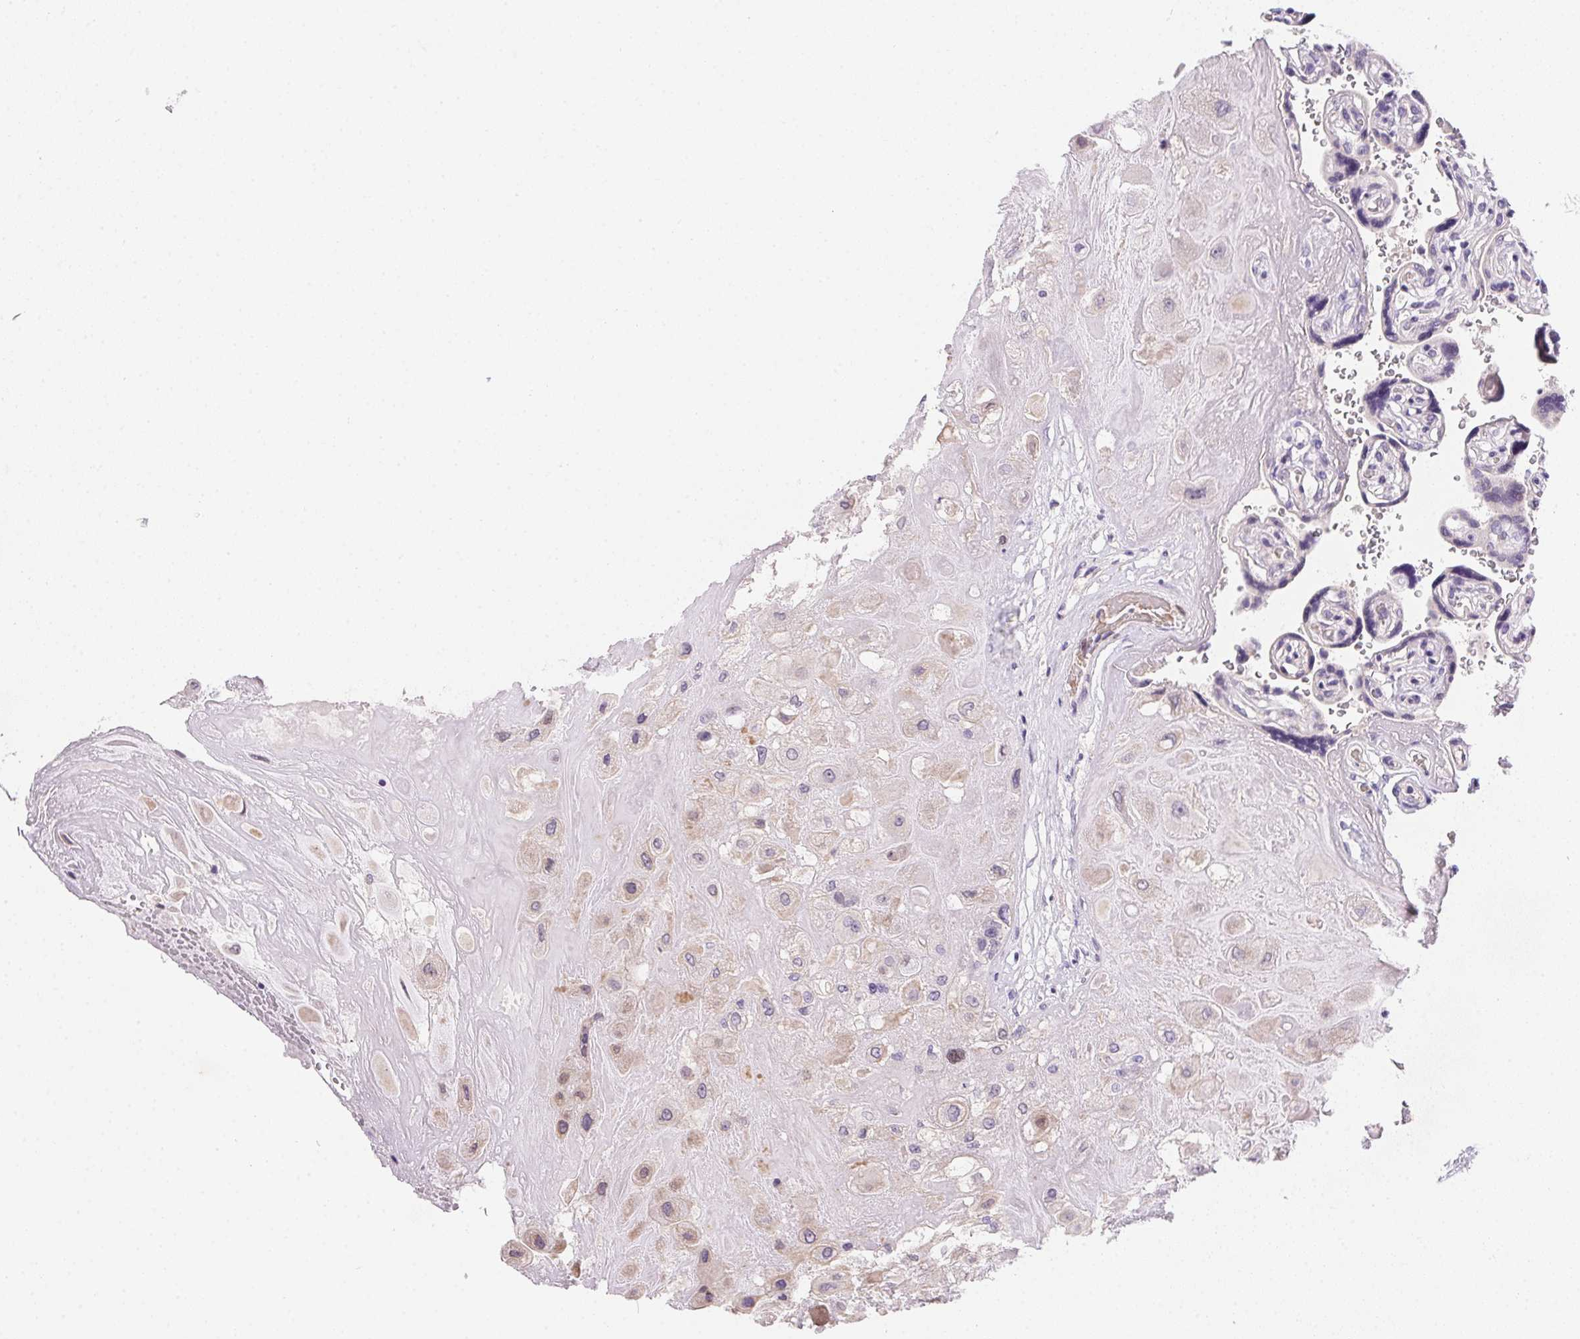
{"staining": {"intensity": "negative", "quantity": "none", "location": "none"}, "tissue": "placenta", "cell_type": "Decidual cells", "image_type": "normal", "snomed": [{"axis": "morphology", "description": "Normal tissue, NOS"}, {"axis": "topography", "description": "Placenta"}], "caption": "The micrograph displays no significant positivity in decidual cells of placenta.", "gene": "HELLS", "patient": {"sex": "female", "age": 32}}